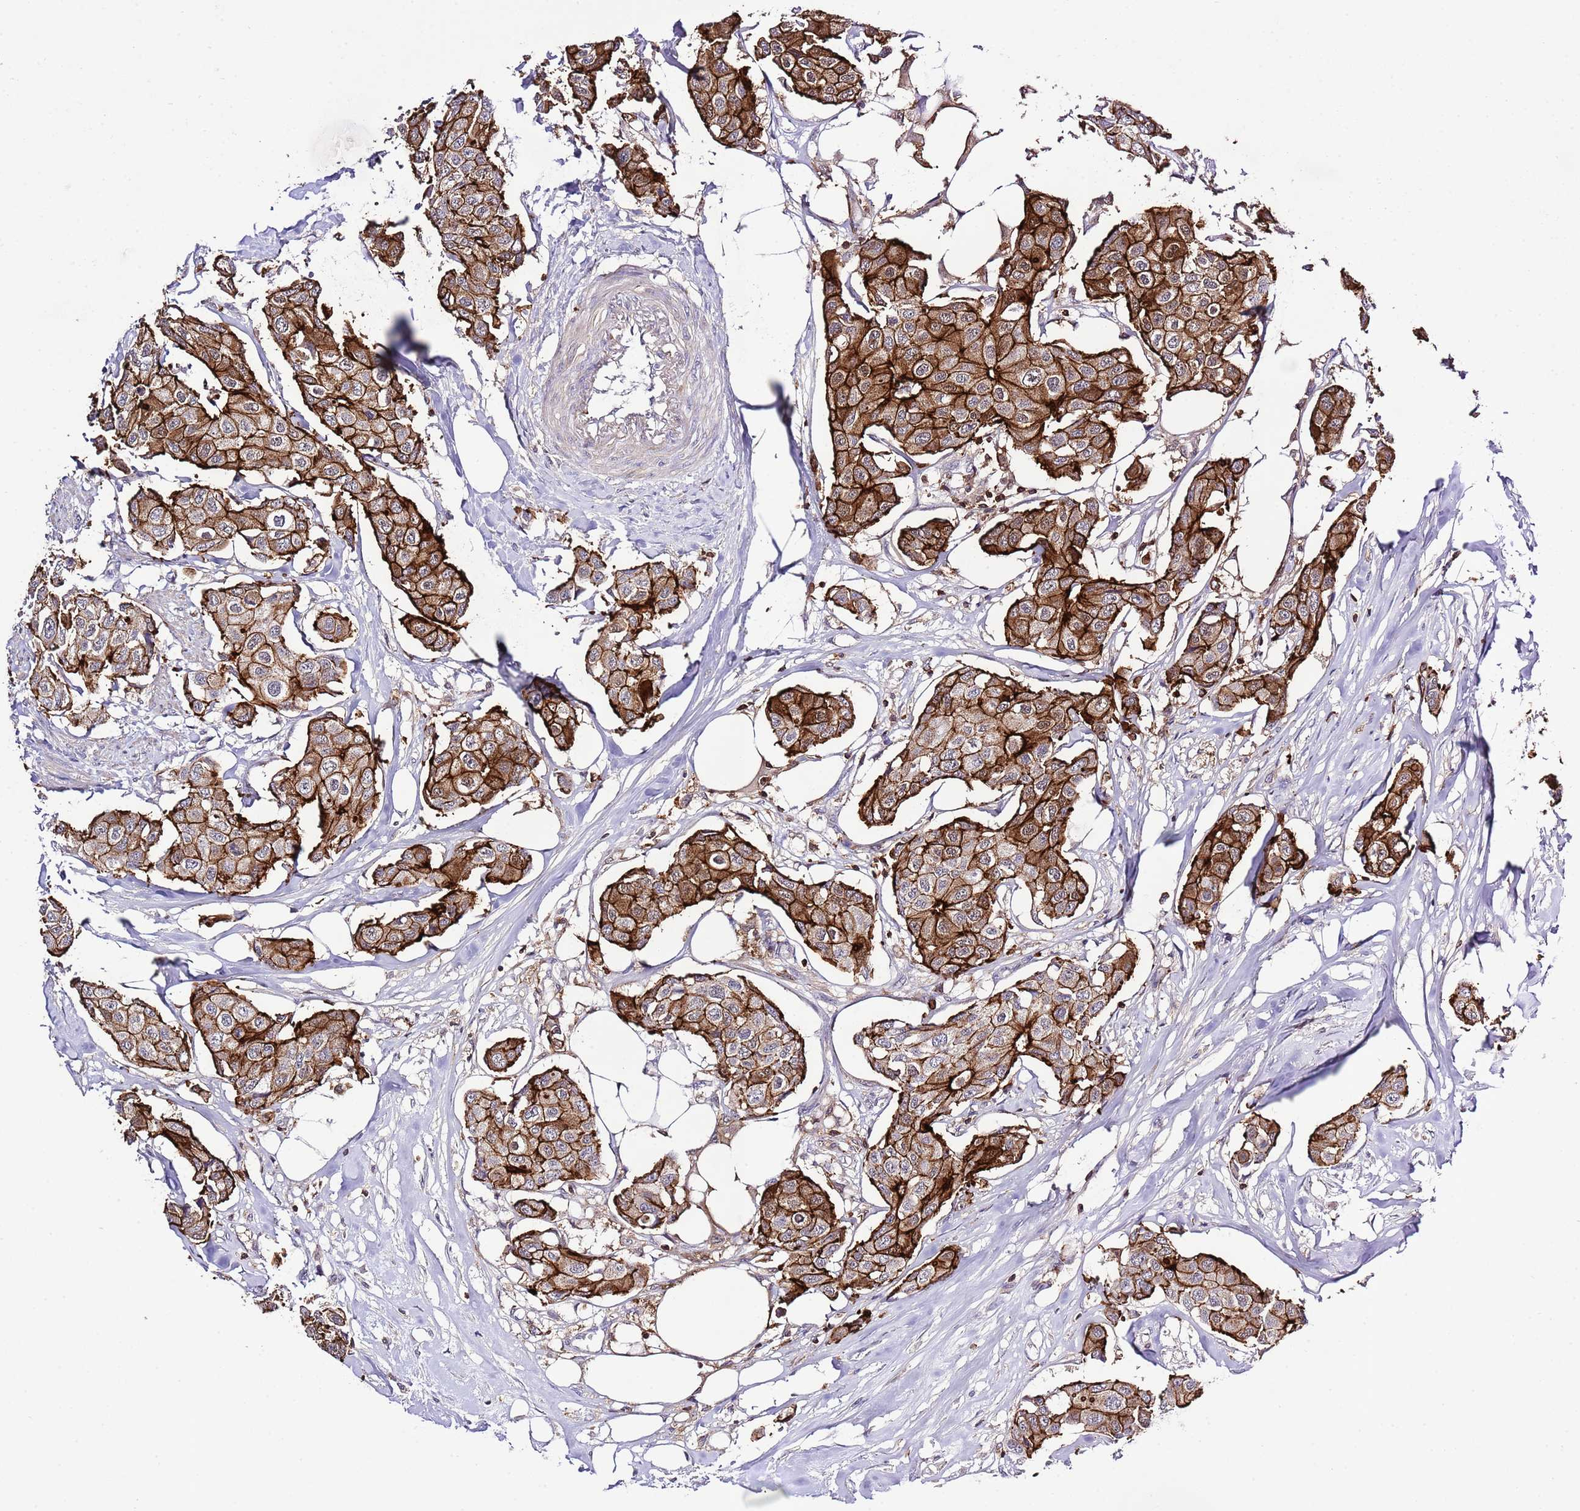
{"staining": {"intensity": "strong", "quantity": ">75%", "location": "cytoplasmic/membranous"}, "tissue": "breast cancer", "cell_type": "Tumor cells", "image_type": "cancer", "snomed": [{"axis": "morphology", "description": "Duct carcinoma"}, {"axis": "topography", "description": "Breast"}, {"axis": "topography", "description": "Lymph node"}], "caption": "Immunohistochemistry (IHC) of human breast cancer (invasive ductal carcinoma) shows high levels of strong cytoplasmic/membranous expression in about >75% of tumor cells. (DAB (3,3'-diaminobenzidine) IHC, brown staining for protein, blue staining for nuclei).", "gene": "EFHD1", "patient": {"sex": "female", "age": 80}}